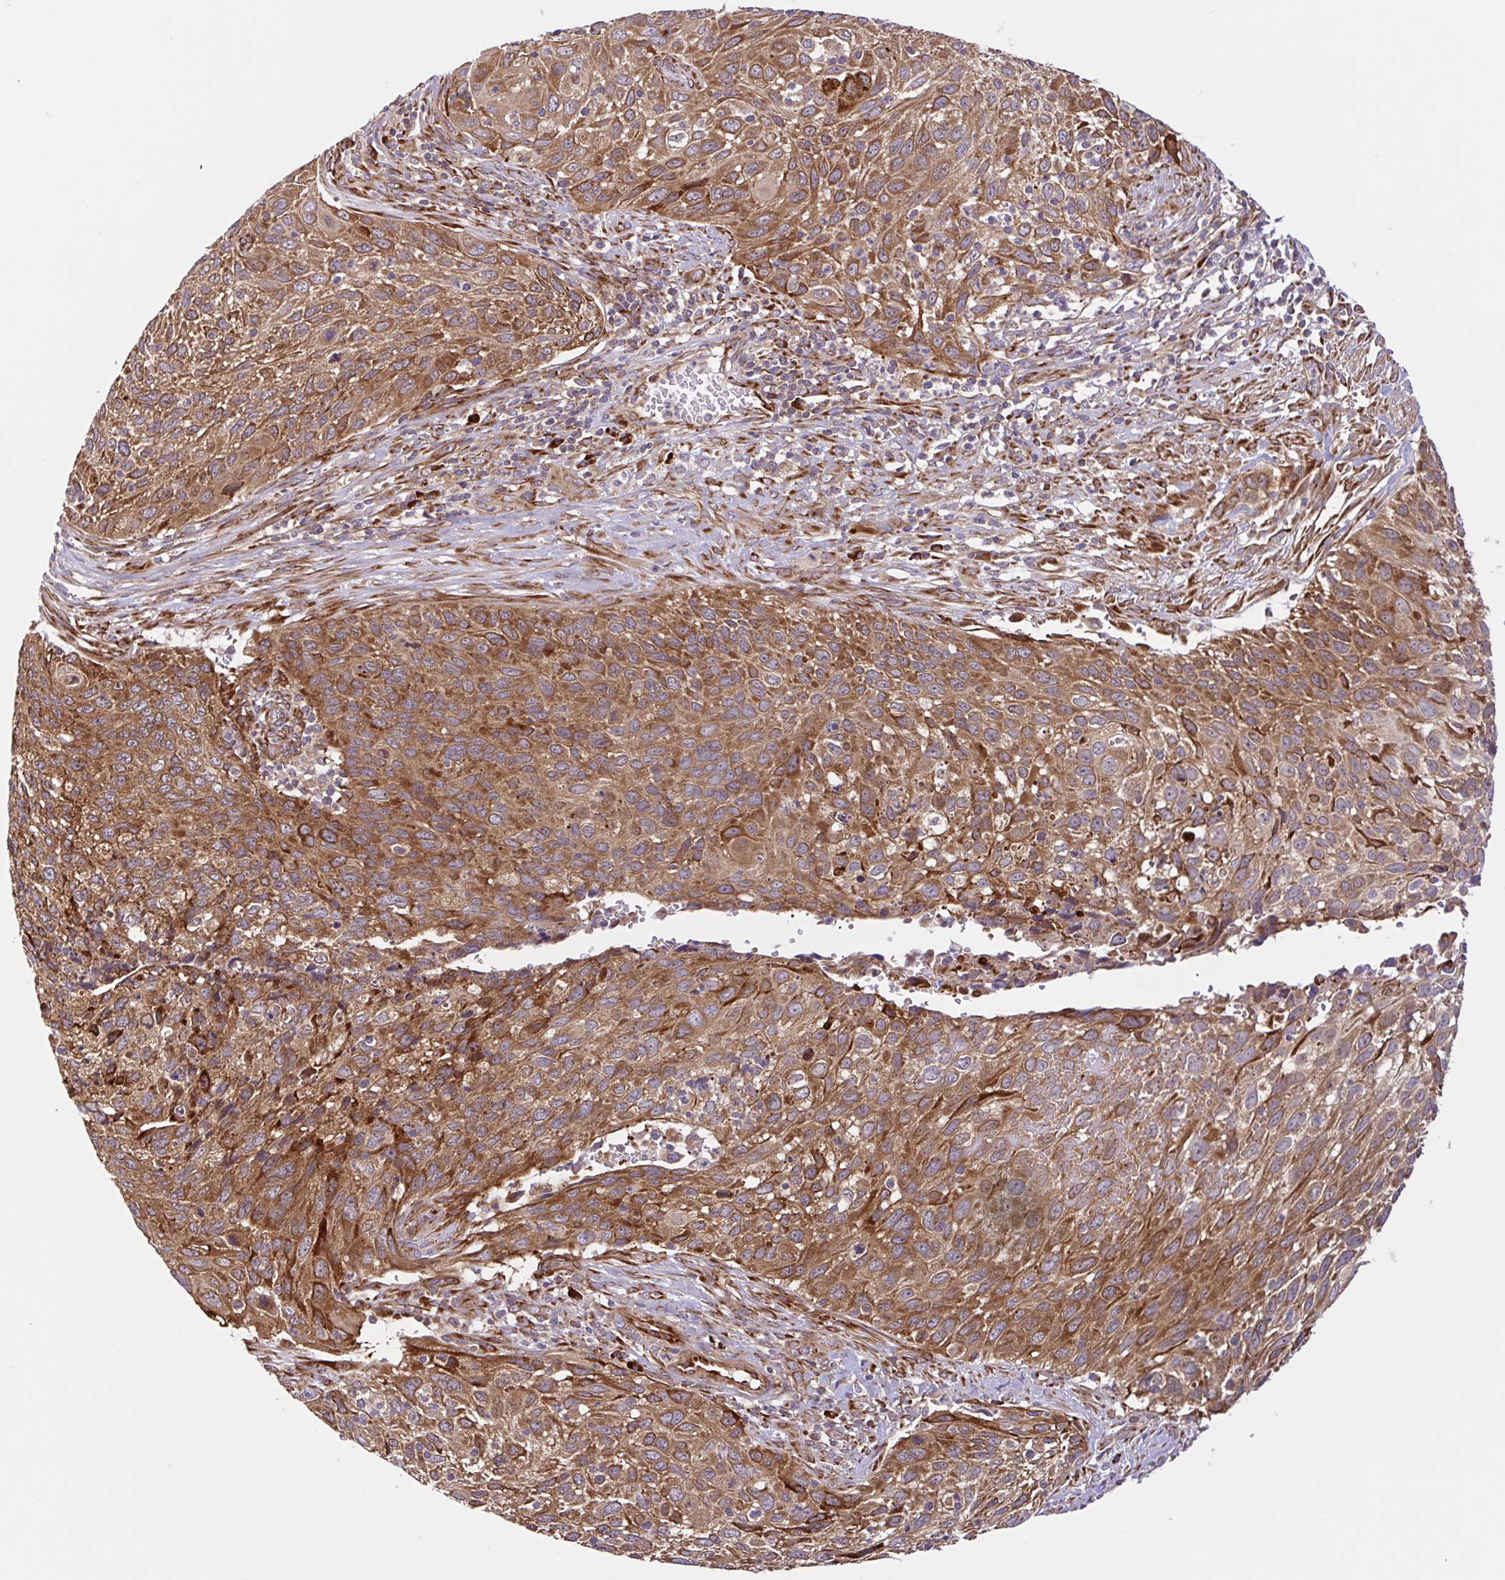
{"staining": {"intensity": "moderate", "quantity": ">75%", "location": "cytoplasmic/membranous"}, "tissue": "cervical cancer", "cell_type": "Tumor cells", "image_type": "cancer", "snomed": [{"axis": "morphology", "description": "Squamous cell carcinoma, NOS"}, {"axis": "topography", "description": "Cervix"}], "caption": "Human cervical cancer stained for a protein (brown) displays moderate cytoplasmic/membranous positive positivity in approximately >75% of tumor cells.", "gene": "NTPCR", "patient": {"sex": "female", "age": 70}}